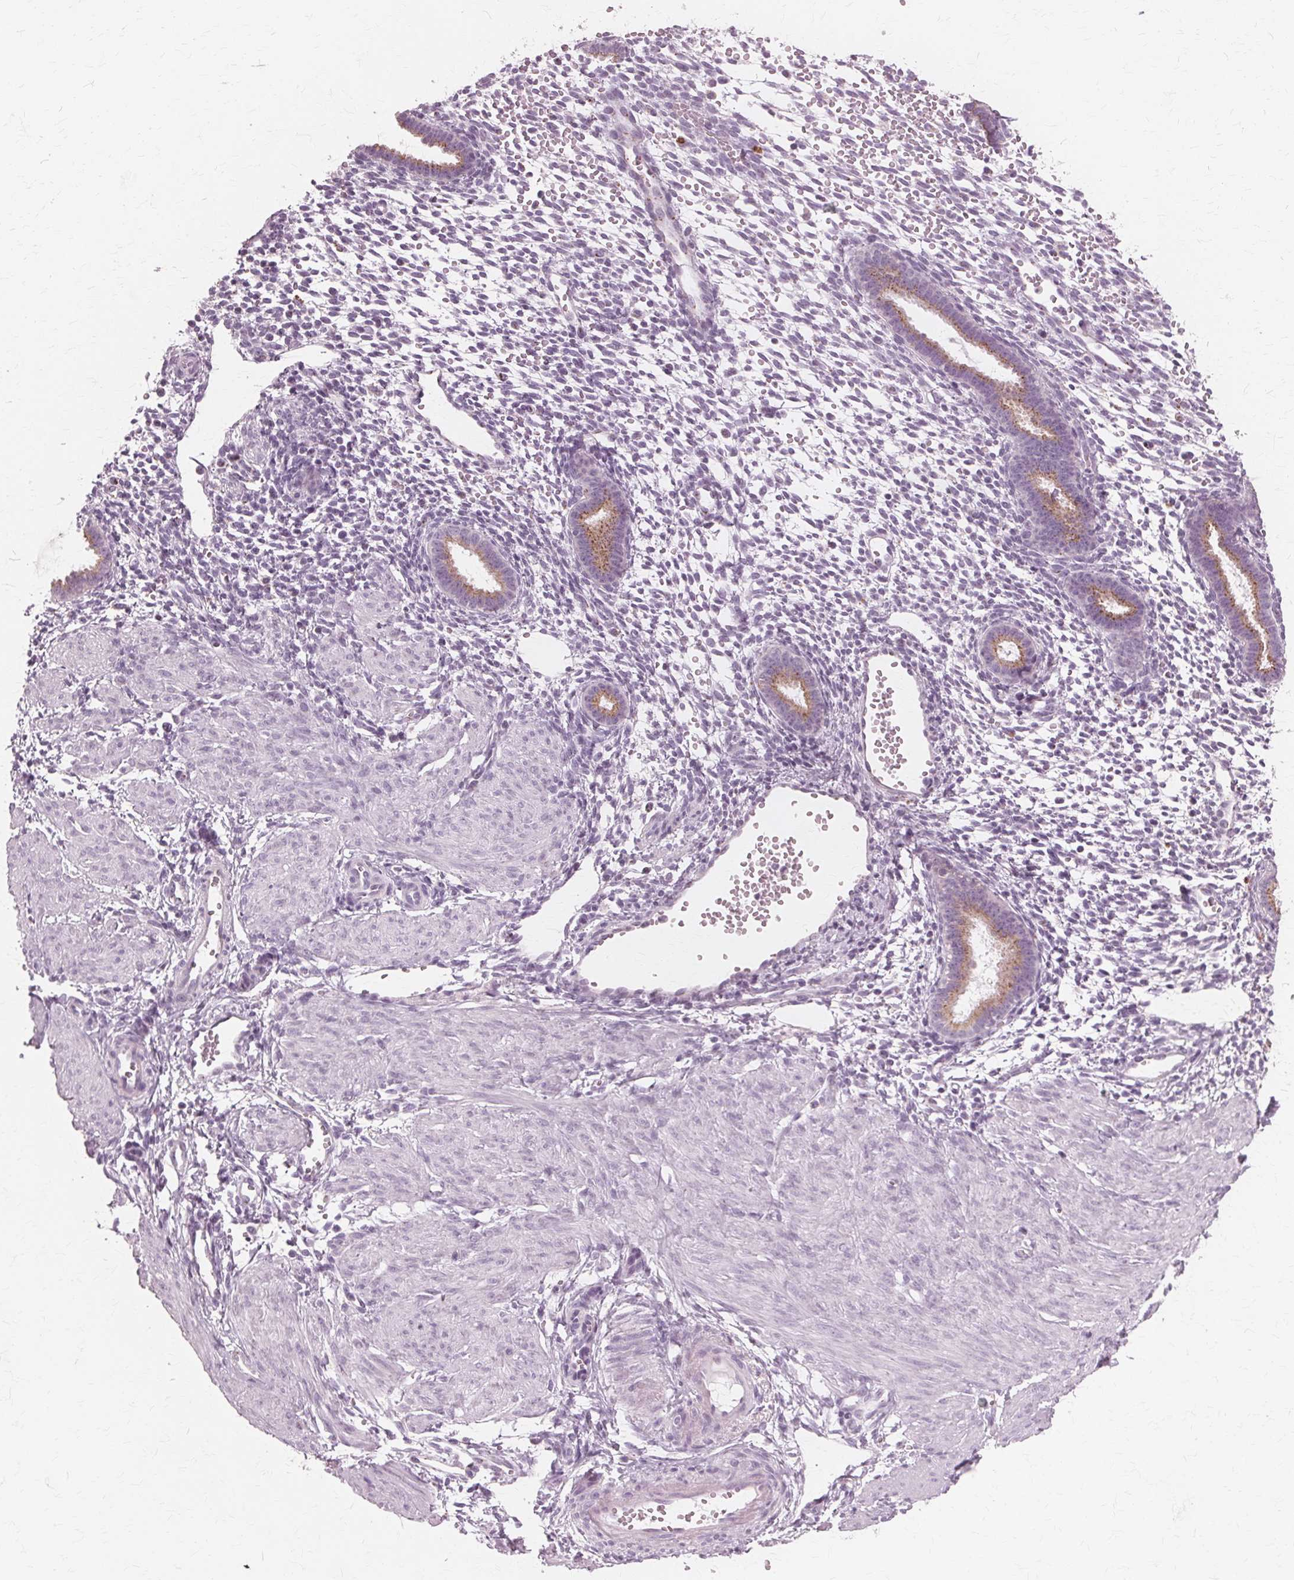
{"staining": {"intensity": "negative", "quantity": "none", "location": "none"}, "tissue": "endometrium", "cell_type": "Cells in endometrial stroma", "image_type": "normal", "snomed": [{"axis": "morphology", "description": "Normal tissue, NOS"}, {"axis": "topography", "description": "Endometrium"}], "caption": "An IHC photomicrograph of normal endometrium is shown. There is no staining in cells in endometrial stroma of endometrium. (Brightfield microscopy of DAB immunohistochemistry at high magnification).", "gene": "DNASE2", "patient": {"sex": "female", "age": 36}}